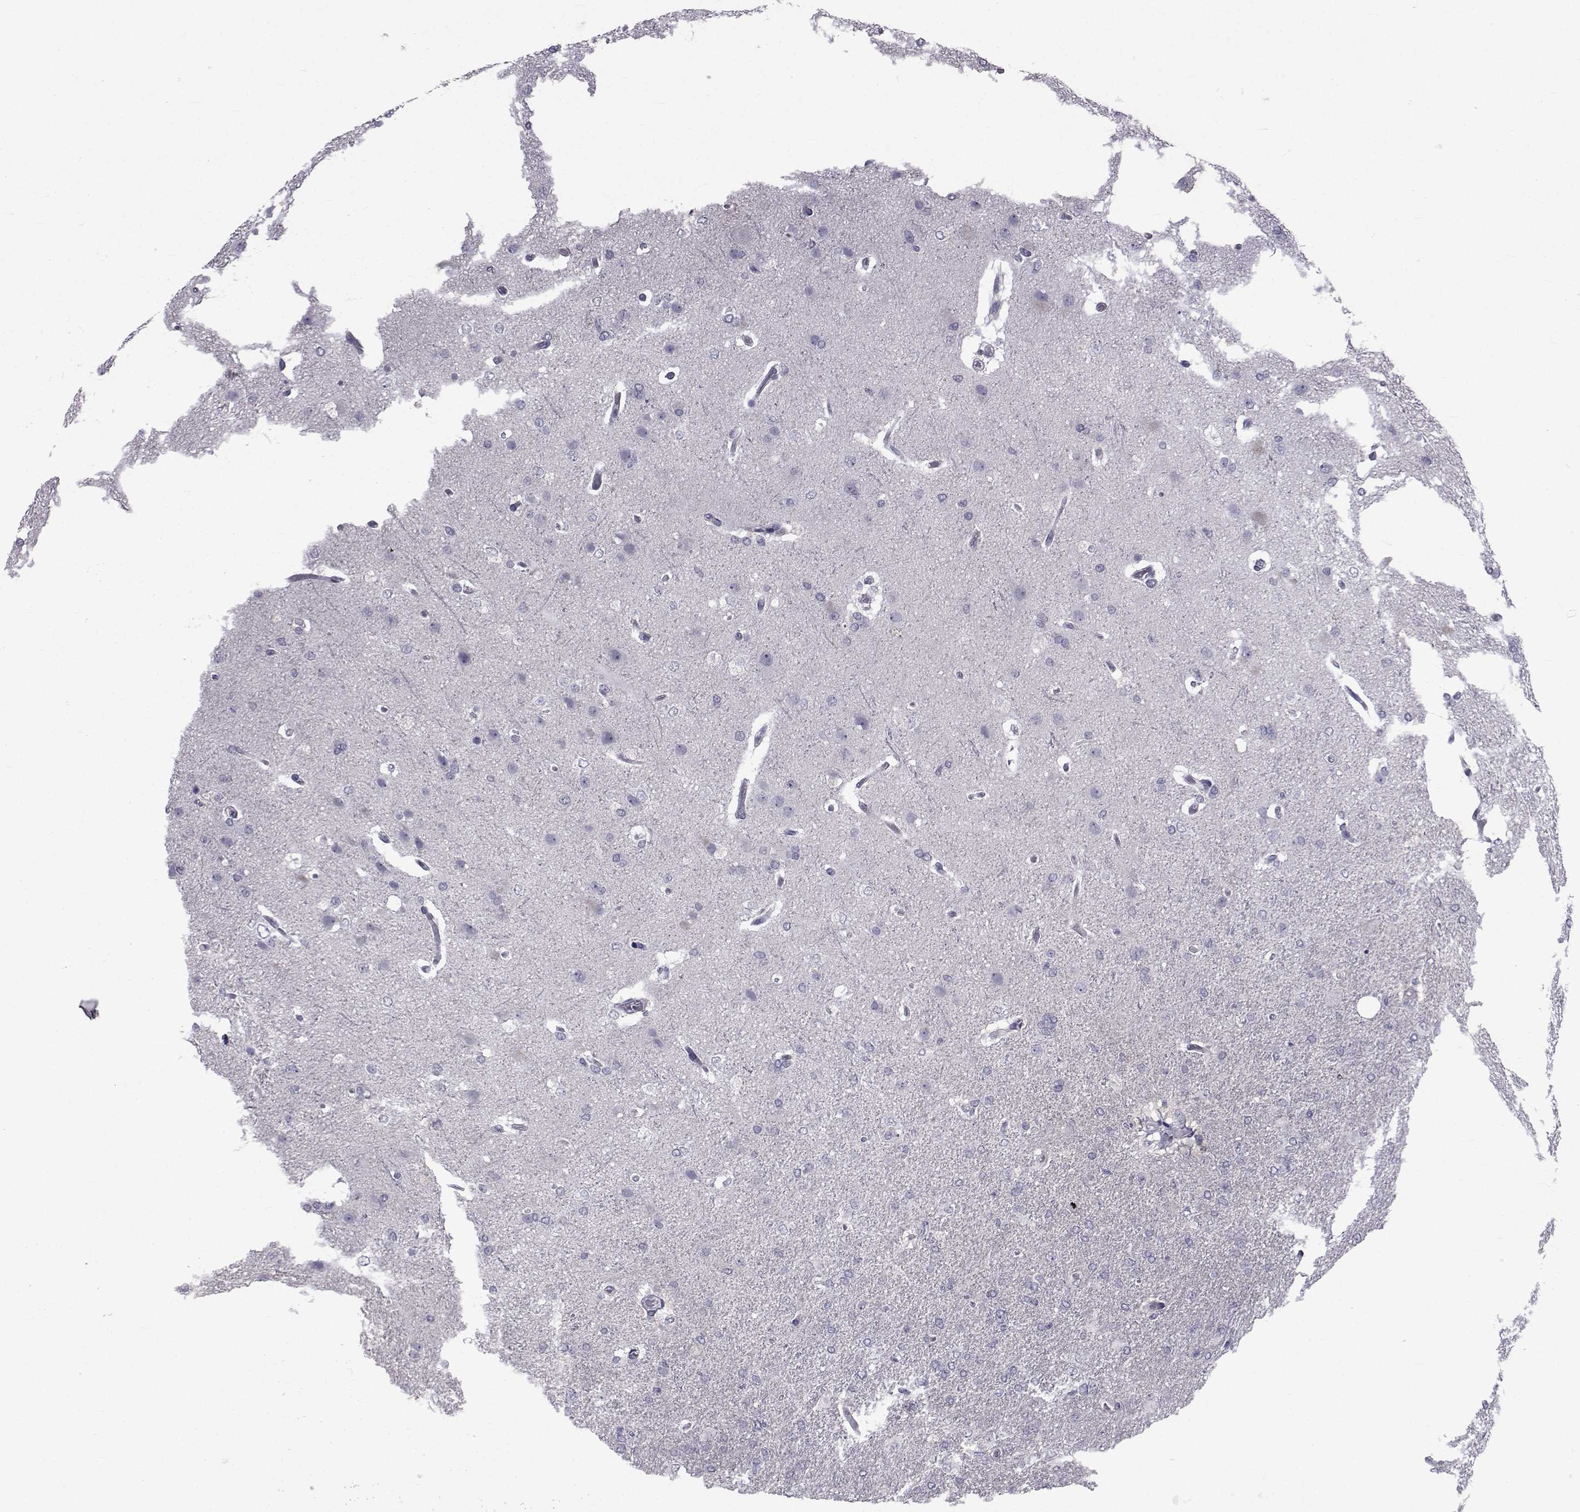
{"staining": {"intensity": "negative", "quantity": "none", "location": "none"}, "tissue": "glioma", "cell_type": "Tumor cells", "image_type": "cancer", "snomed": [{"axis": "morphology", "description": "Glioma, malignant, High grade"}, {"axis": "topography", "description": "Brain"}], "caption": "This is an IHC photomicrograph of glioma. There is no staining in tumor cells.", "gene": "SLC30A10", "patient": {"sex": "male", "age": 68}}